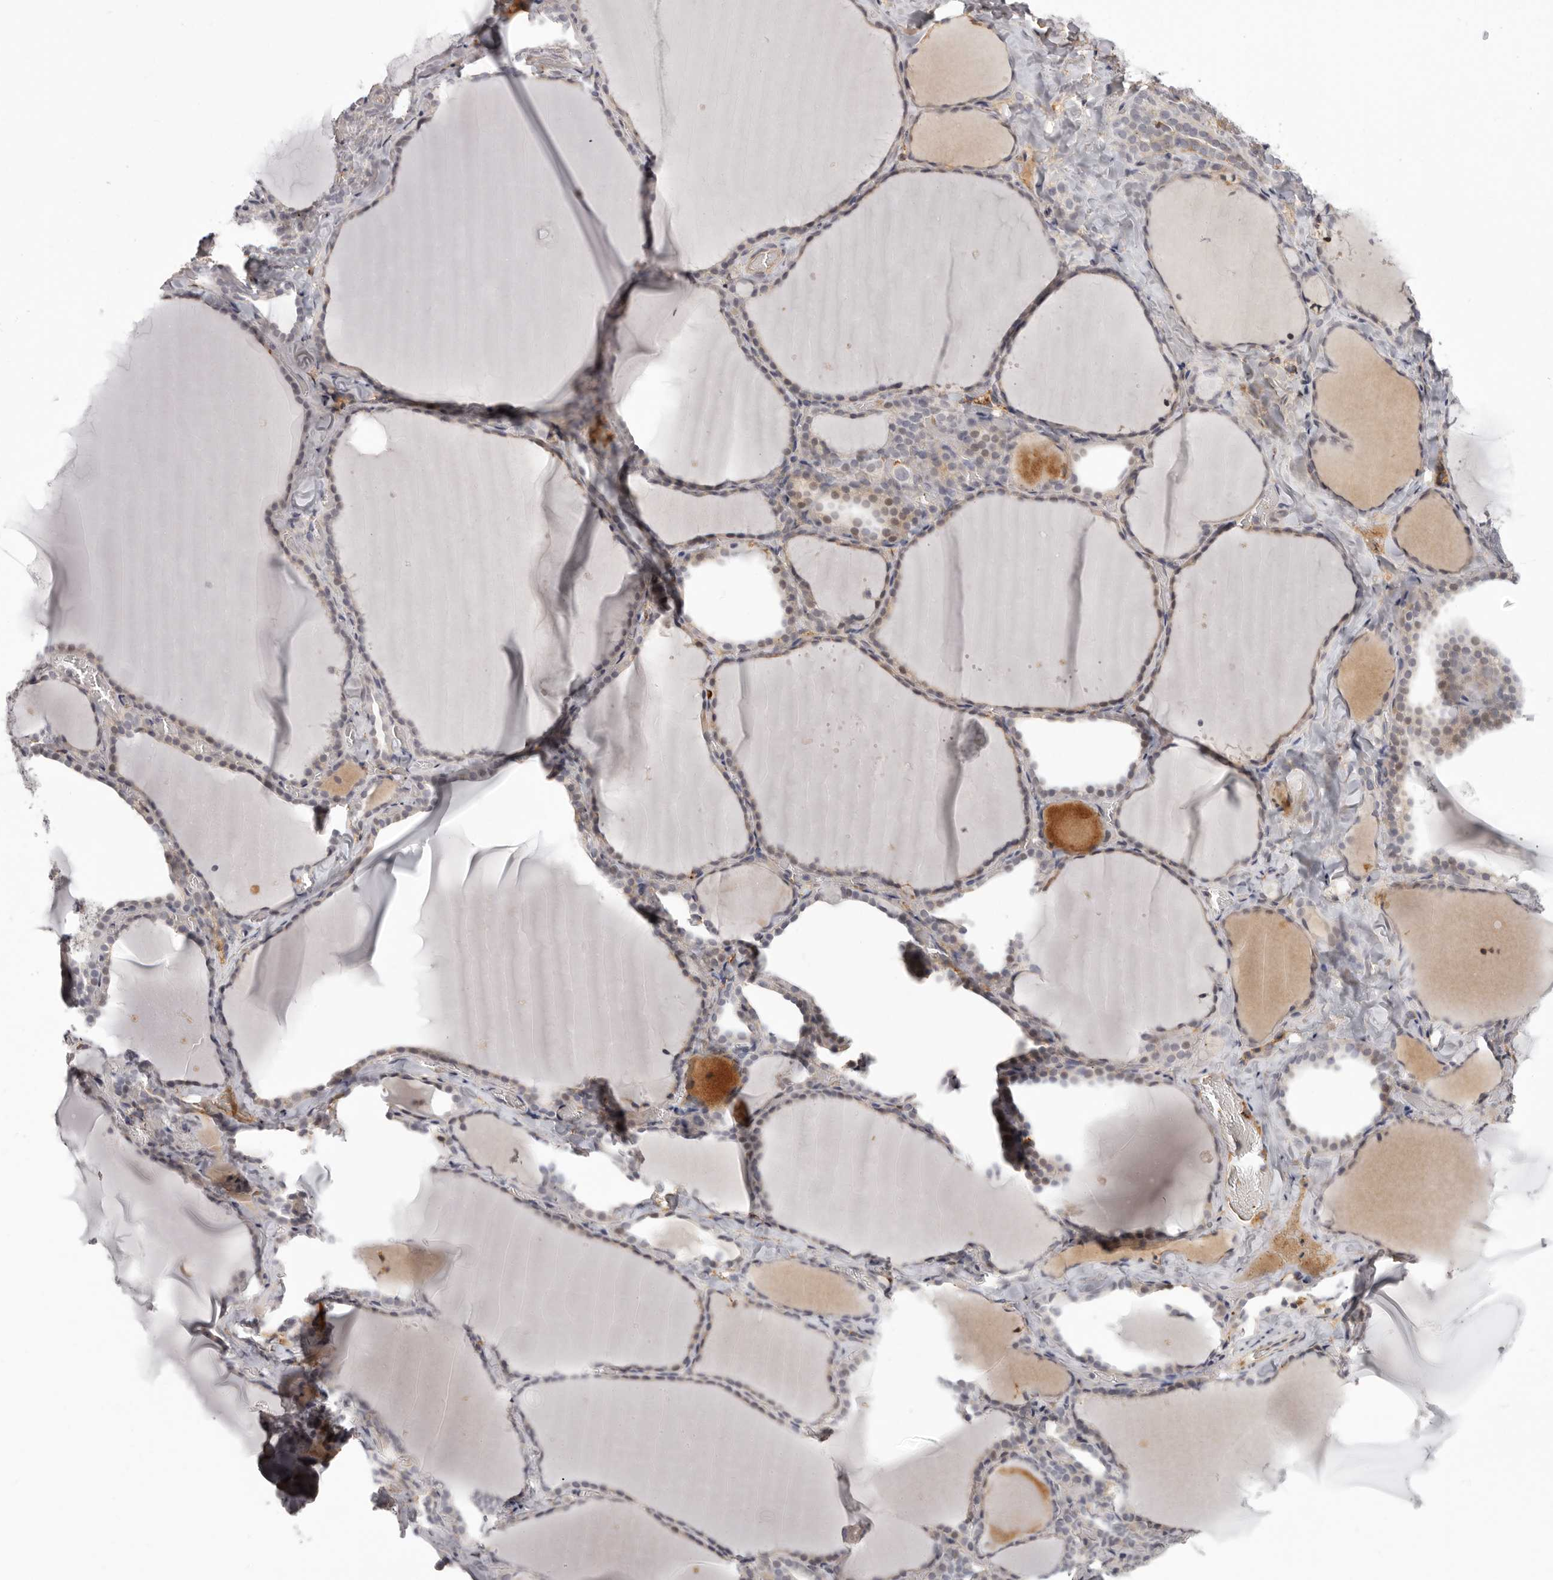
{"staining": {"intensity": "weak", "quantity": "<25%", "location": "nuclear"}, "tissue": "thyroid gland", "cell_type": "Glandular cells", "image_type": "normal", "snomed": [{"axis": "morphology", "description": "Normal tissue, NOS"}, {"axis": "topography", "description": "Thyroid gland"}], "caption": "IHC photomicrograph of benign thyroid gland: thyroid gland stained with DAB shows no significant protein positivity in glandular cells.", "gene": "OTUD3", "patient": {"sex": "female", "age": 22}}